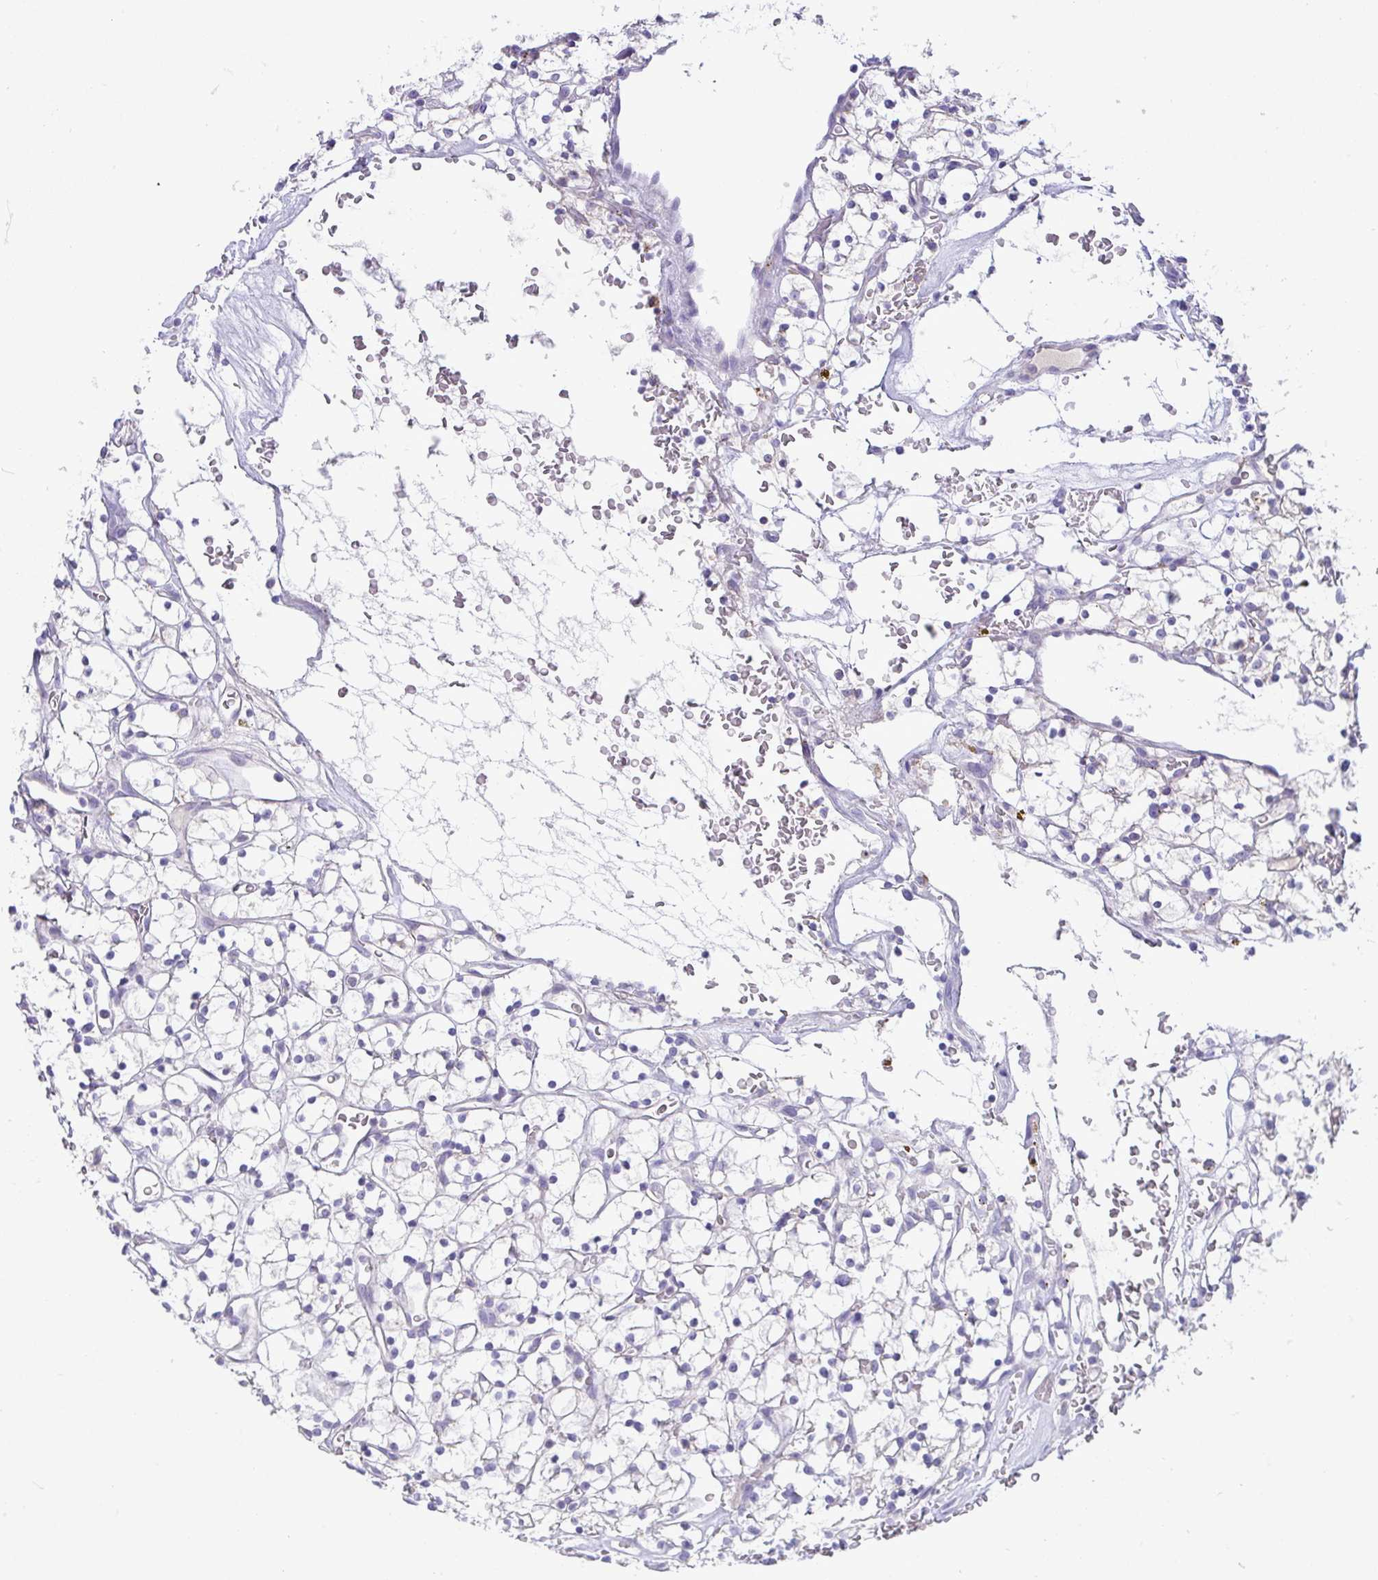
{"staining": {"intensity": "negative", "quantity": "none", "location": "none"}, "tissue": "renal cancer", "cell_type": "Tumor cells", "image_type": "cancer", "snomed": [{"axis": "morphology", "description": "Adenocarcinoma, NOS"}, {"axis": "topography", "description": "Kidney"}], "caption": "High magnification brightfield microscopy of renal adenocarcinoma stained with DAB (brown) and counterstained with hematoxylin (blue): tumor cells show no significant positivity. (DAB (3,3'-diaminobenzidine) immunohistochemistry (IHC) visualized using brightfield microscopy, high magnification).", "gene": "PLA2G12B", "patient": {"sex": "female", "age": 64}}